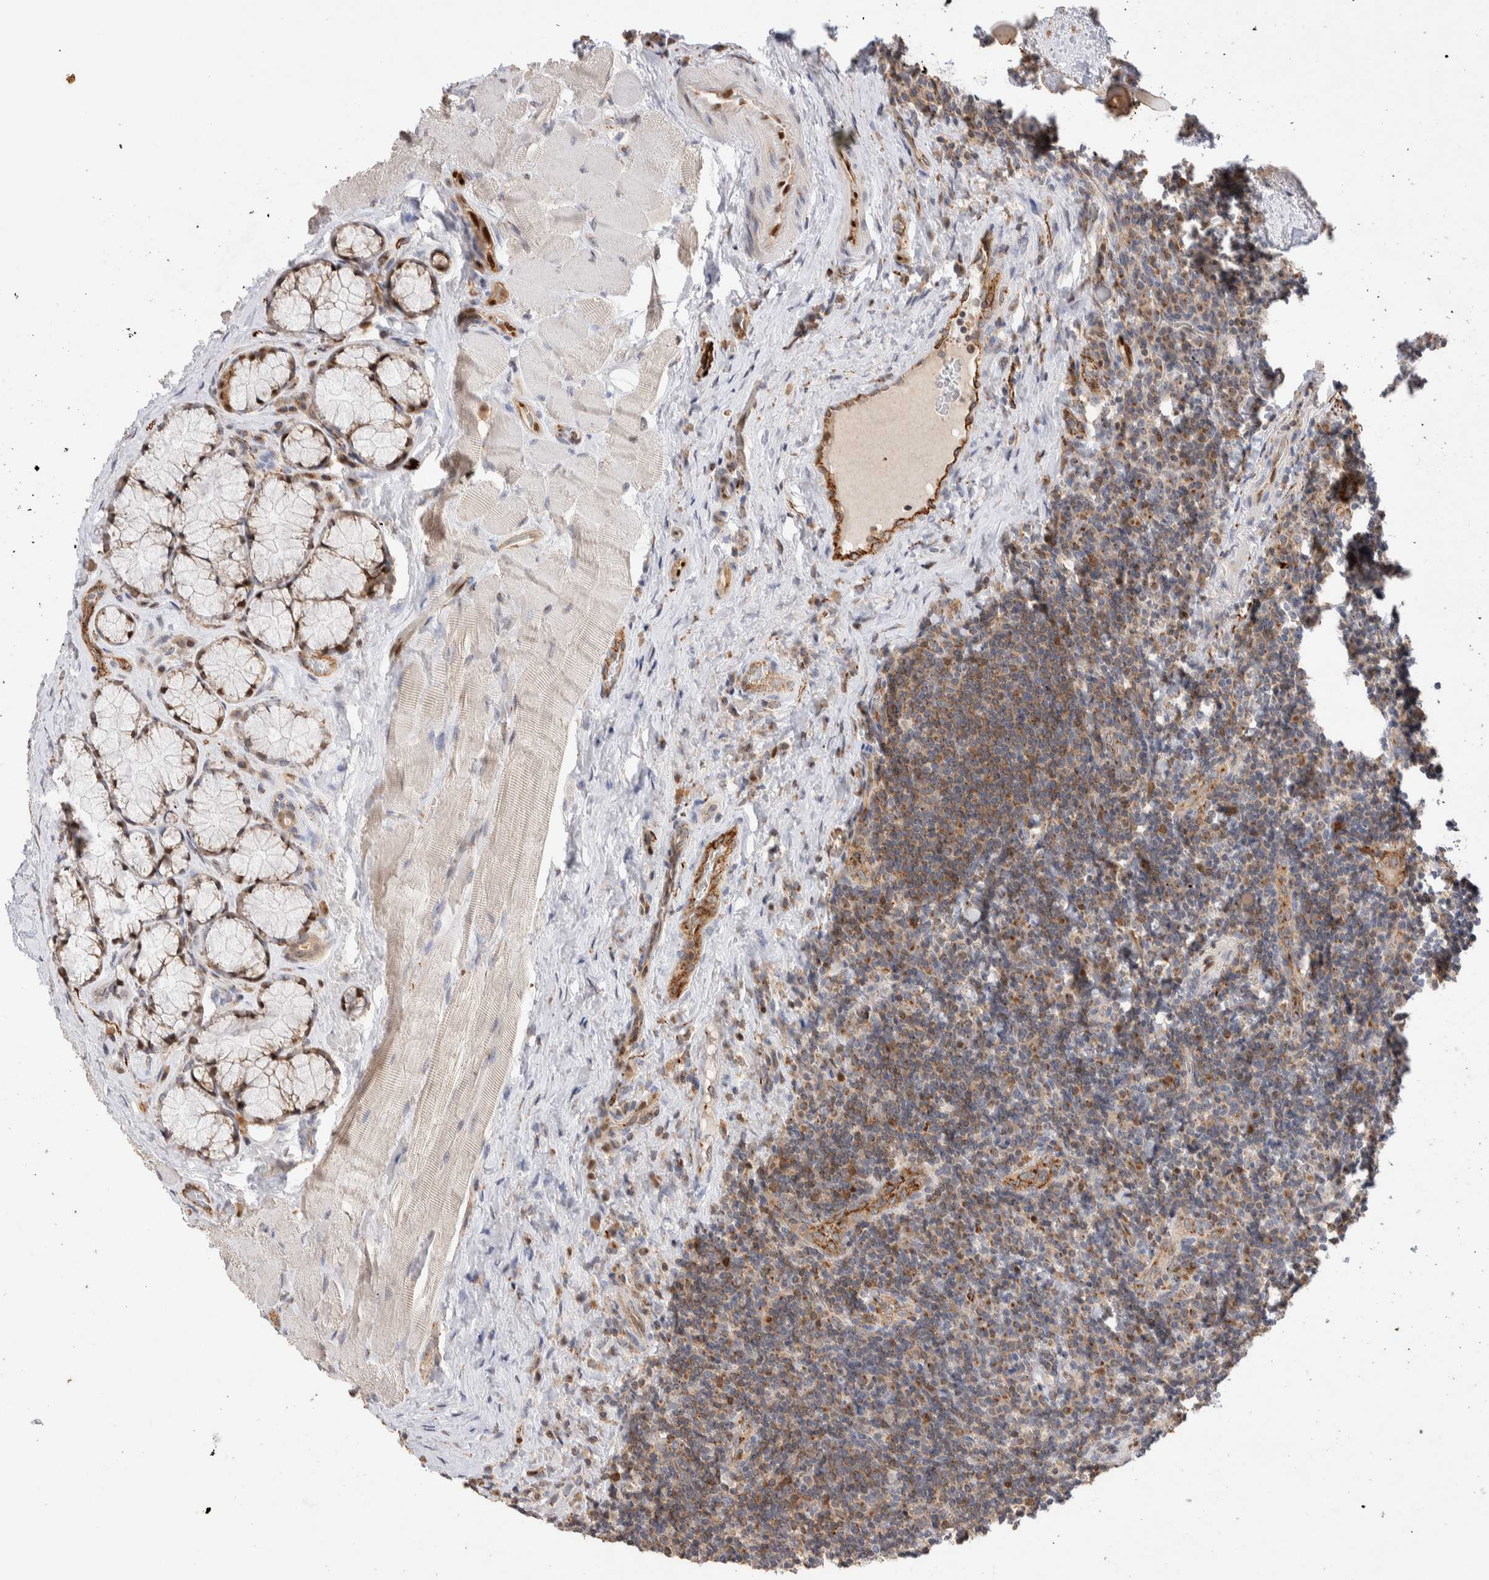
{"staining": {"intensity": "moderate", "quantity": "<25%", "location": "cytoplasmic/membranous"}, "tissue": "lymphoma", "cell_type": "Tumor cells", "image_type": "cancer", "snomed": [{"axis": "morphology", "description": "Malignant lymphoma, non-Hodgkin's type, High grade"}, {"axis": "topography", "description": "Tonsil"}], "caption": "This photomicrograph displays IHC staining of human malignant lymphoma, non-Hodgkin's type (high-grade), with low moderate cytoplasmic/membranous positivity in approximately <25% of tumor cells.", "gene": "NSMAF", "patient": {"sex": "female", "age": 36}}